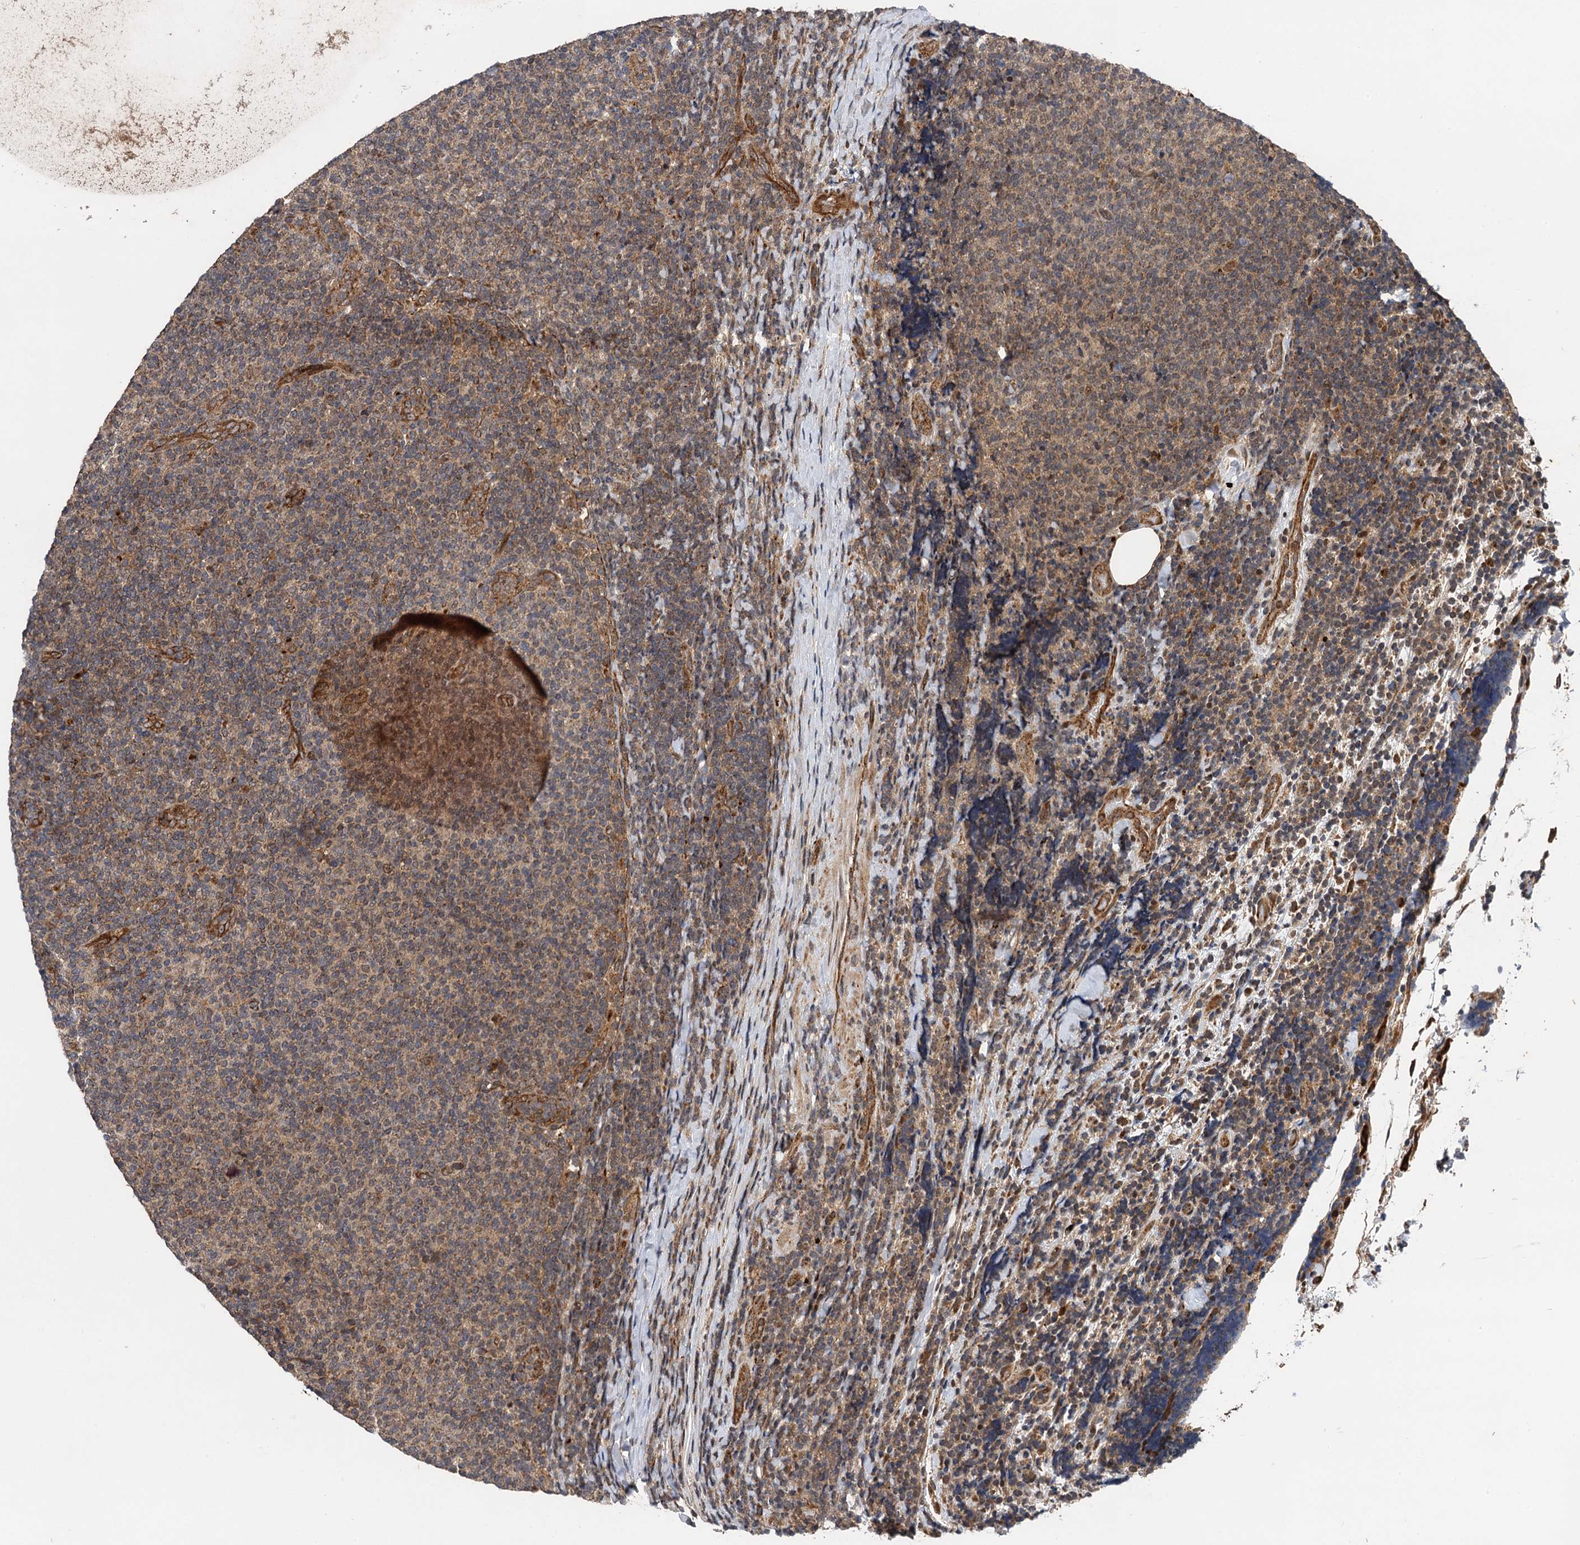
{"staining": {"intensity": "weak", "quantity": "25%-75%", "location": "cytoplasmic/membranous"}, "tissue": "lymphoma", "cell_type": "Tumor cells", "image_type": "cancer", "snomed": [{"axis": "morphology", "description": "Malignant lymphoma, non-Hodgkin's type, Low grade"}, {"axis": "topography", "description": "Lymph node"}], "caption": "Malignant lymphoma, non-Hodgkin's type (low-grade) stained with a brown dye reveals weak cytoplasmic/membranous positive positivity in approximately 25%-75% of tumor cells.", "gene": "NLRP10", "patient": {"sex": "male", "age": 66}}